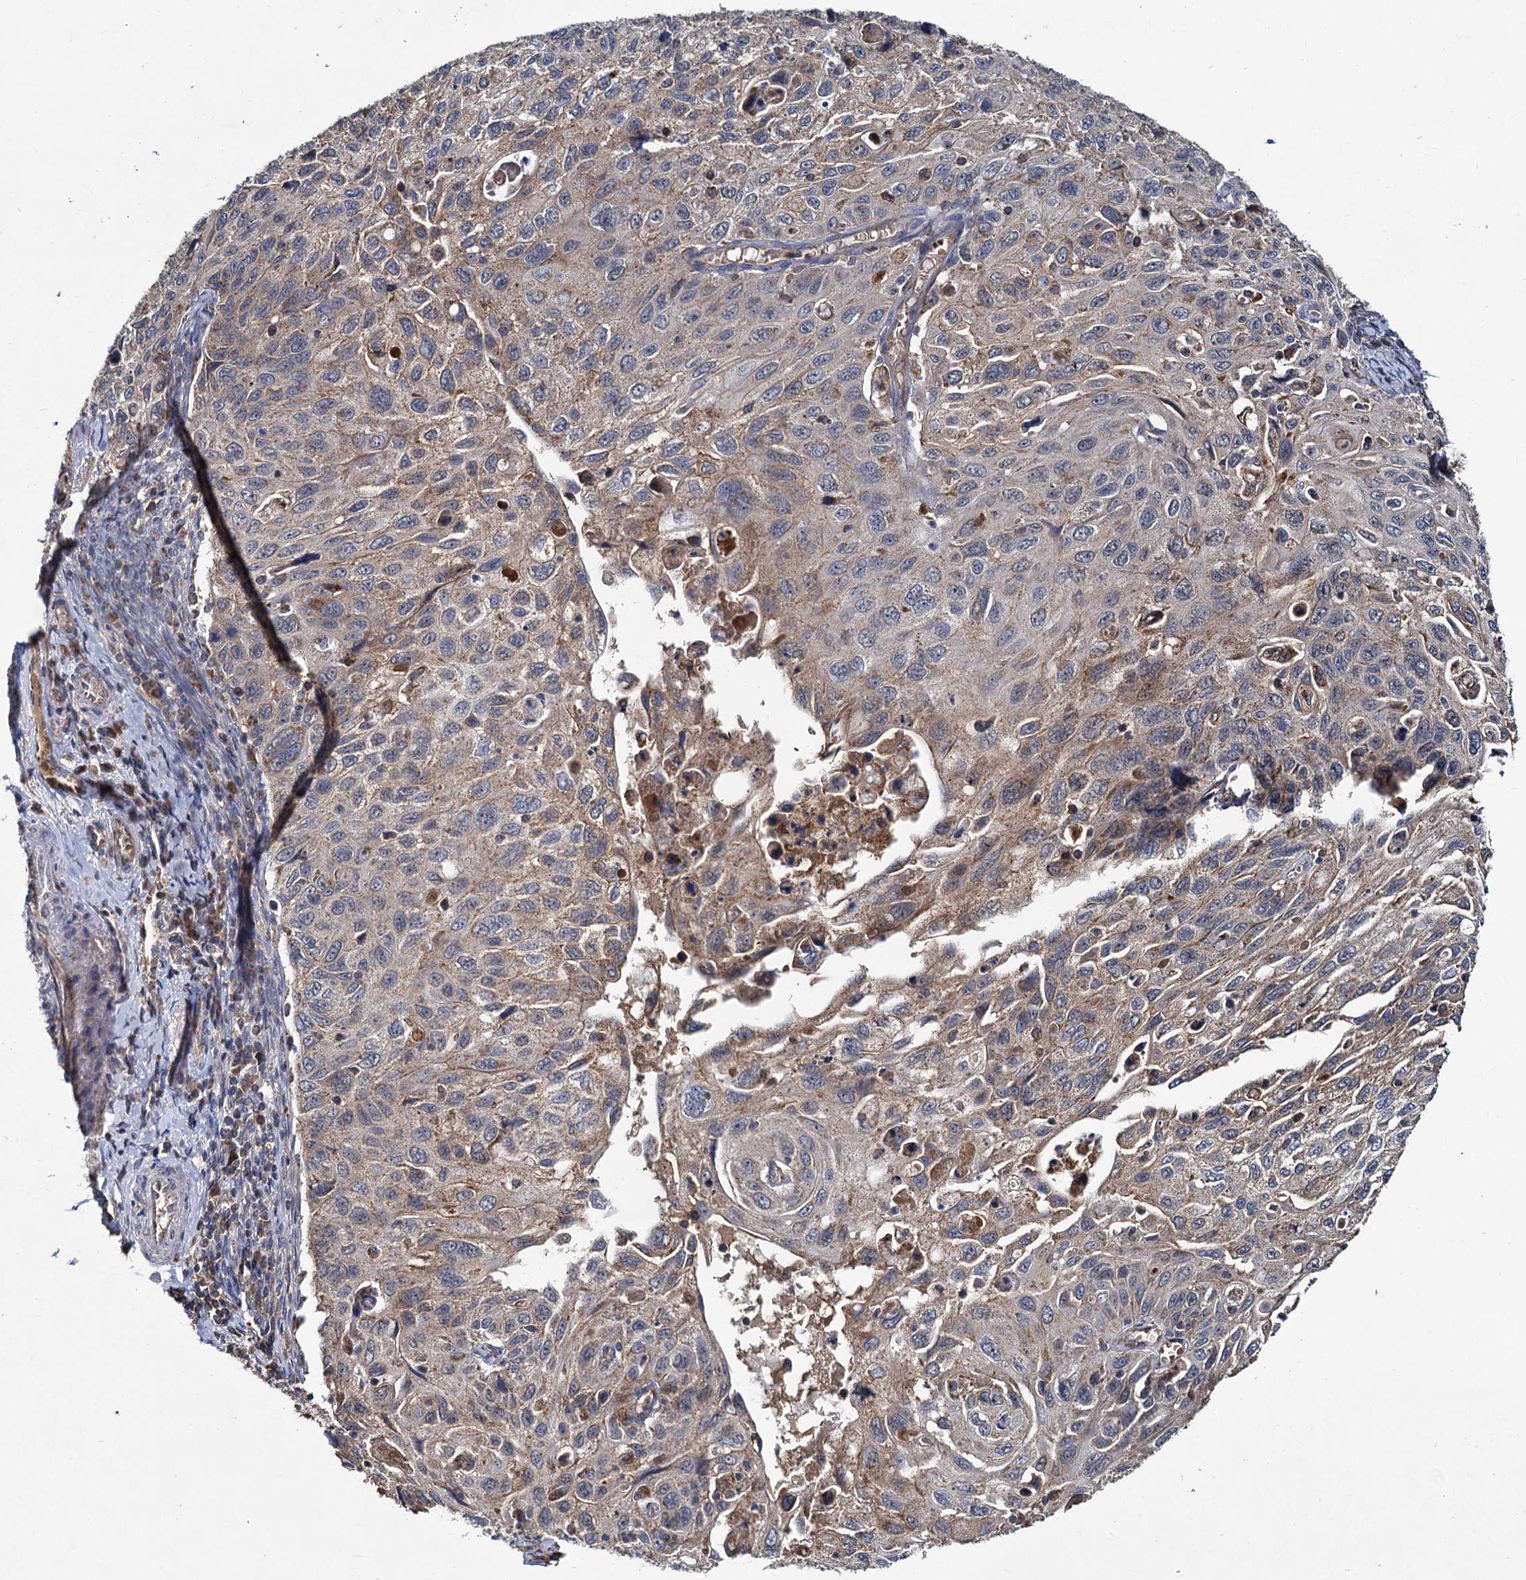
{"staining": {"intensity": "weak", "quantity": "25%-75%", "location": "cytoplasmic/membranous"}, "tissue": "cervical cancer", "cell_type": "Tumor cells", "image_type": "cancer", "snomed": [{"axis": "morphology", "description": "Squamous cell carcinoma, NOS"}, {"axis": "topography", "description": "Cervix"}], "caption": "This micrograph displays squamous cell carcinoma (cervical) stained with immunohistochemistry to label a protein in brown. The cytoplasmic/membranous of tumor cells show weak positivity for the protein. Nuclei are counter-stained blue.", "gene": "METTL4", "patient": {"sex": "female", "age": 70}}